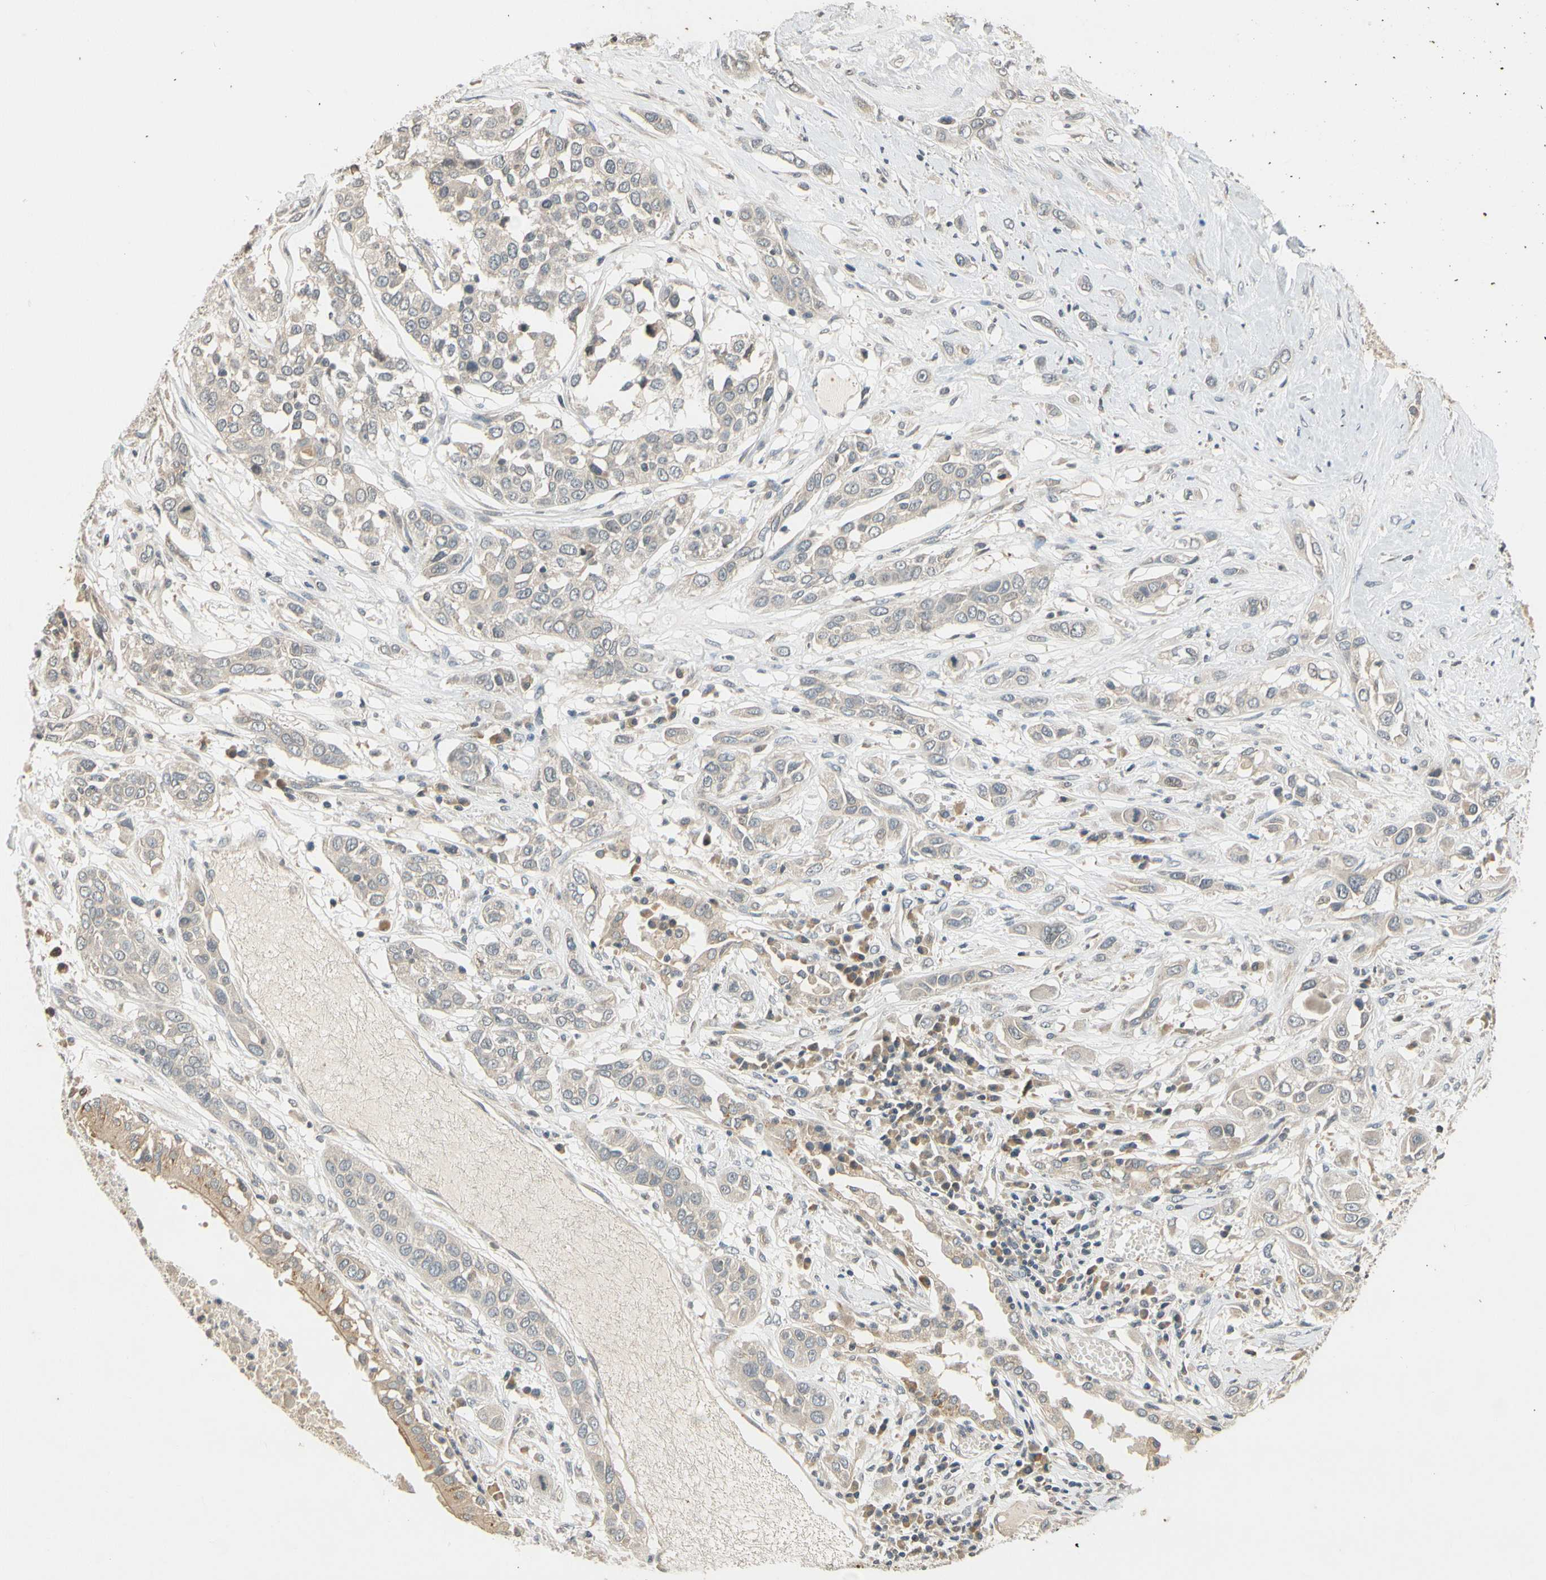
{"staining": {"intensity": "weak", "quantity": ">75%", "location": "cytoplasmic/membranous"}, "tissue": "lung cancer", "cell_type": "Tumor cells", "image_type": "cancer", "snomed": [{"axis": "morphology", "description": "Squamous cell carcinoma, NOS"}, {"axis": "topography", "description": "Lung"}], "caption": "Lung cancer was stained to show a protein in brown. There is low levels of weak cytoplasmic/membranous staining in approximately >75% of tumor cells.", "gene": "ATP2C1", "patient": {"sex": "male", "age": 71}}